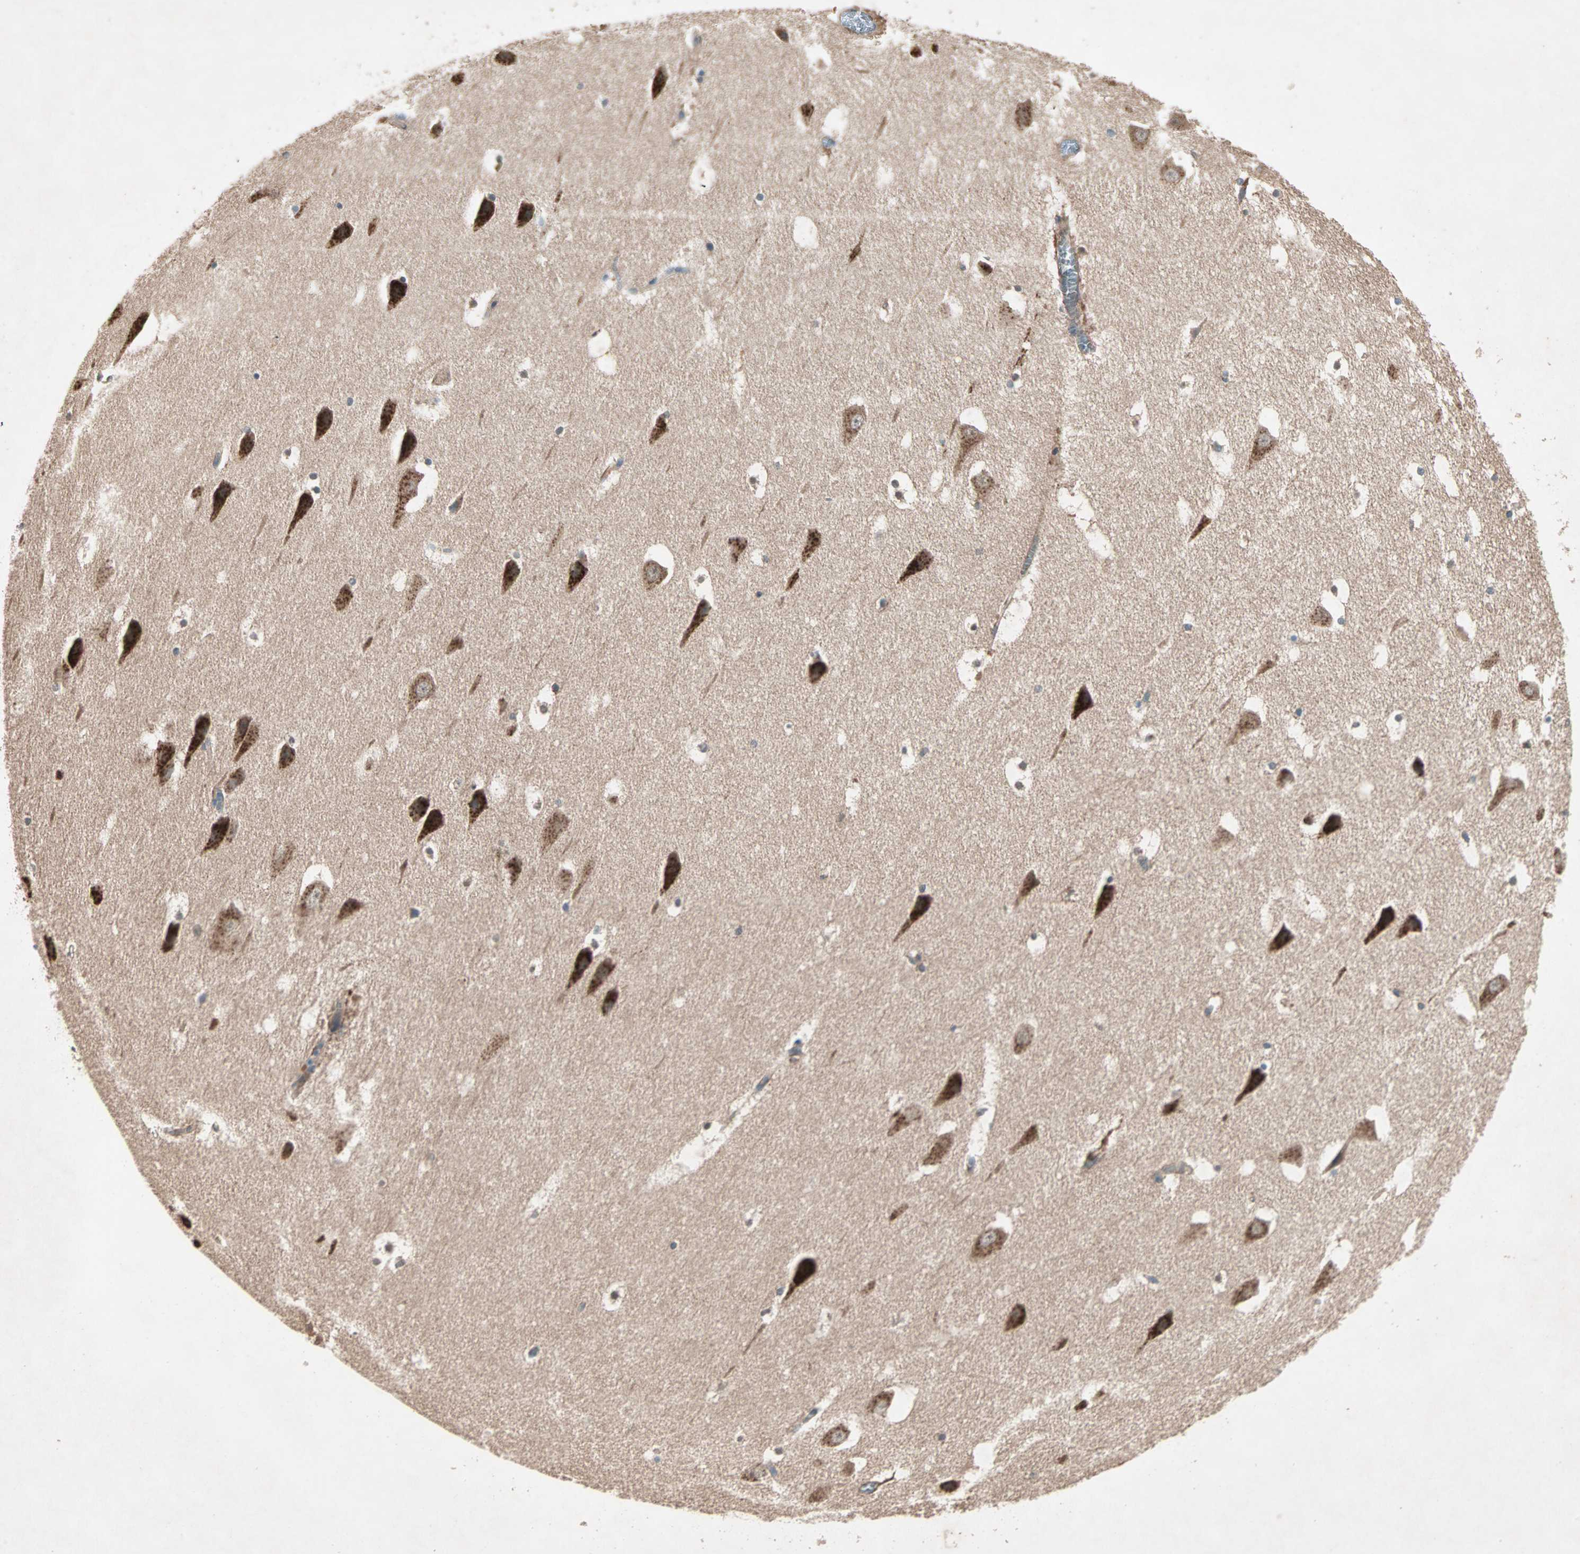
{"staining": {"intensity": "negative", "quantity": "none", "location": "none"}, "tissue": "hippocampus", "cell_type": "Glial cells", "image_type": "normal", "snomed": [{"axis": "morphology", "description": "Normal tissue, NOS"}, {"axis": "topography", "description": "Hippocampus"}], "caption": "Hippocampus was stained to show a protein in brown. There is no significant positivity in glial cells. The staining is performed using DAB brown chromogen with nuclei counter-stained in using hematoxylin.", "gene": "SDSL", "patient": {"sex": "male", "age": 45}}